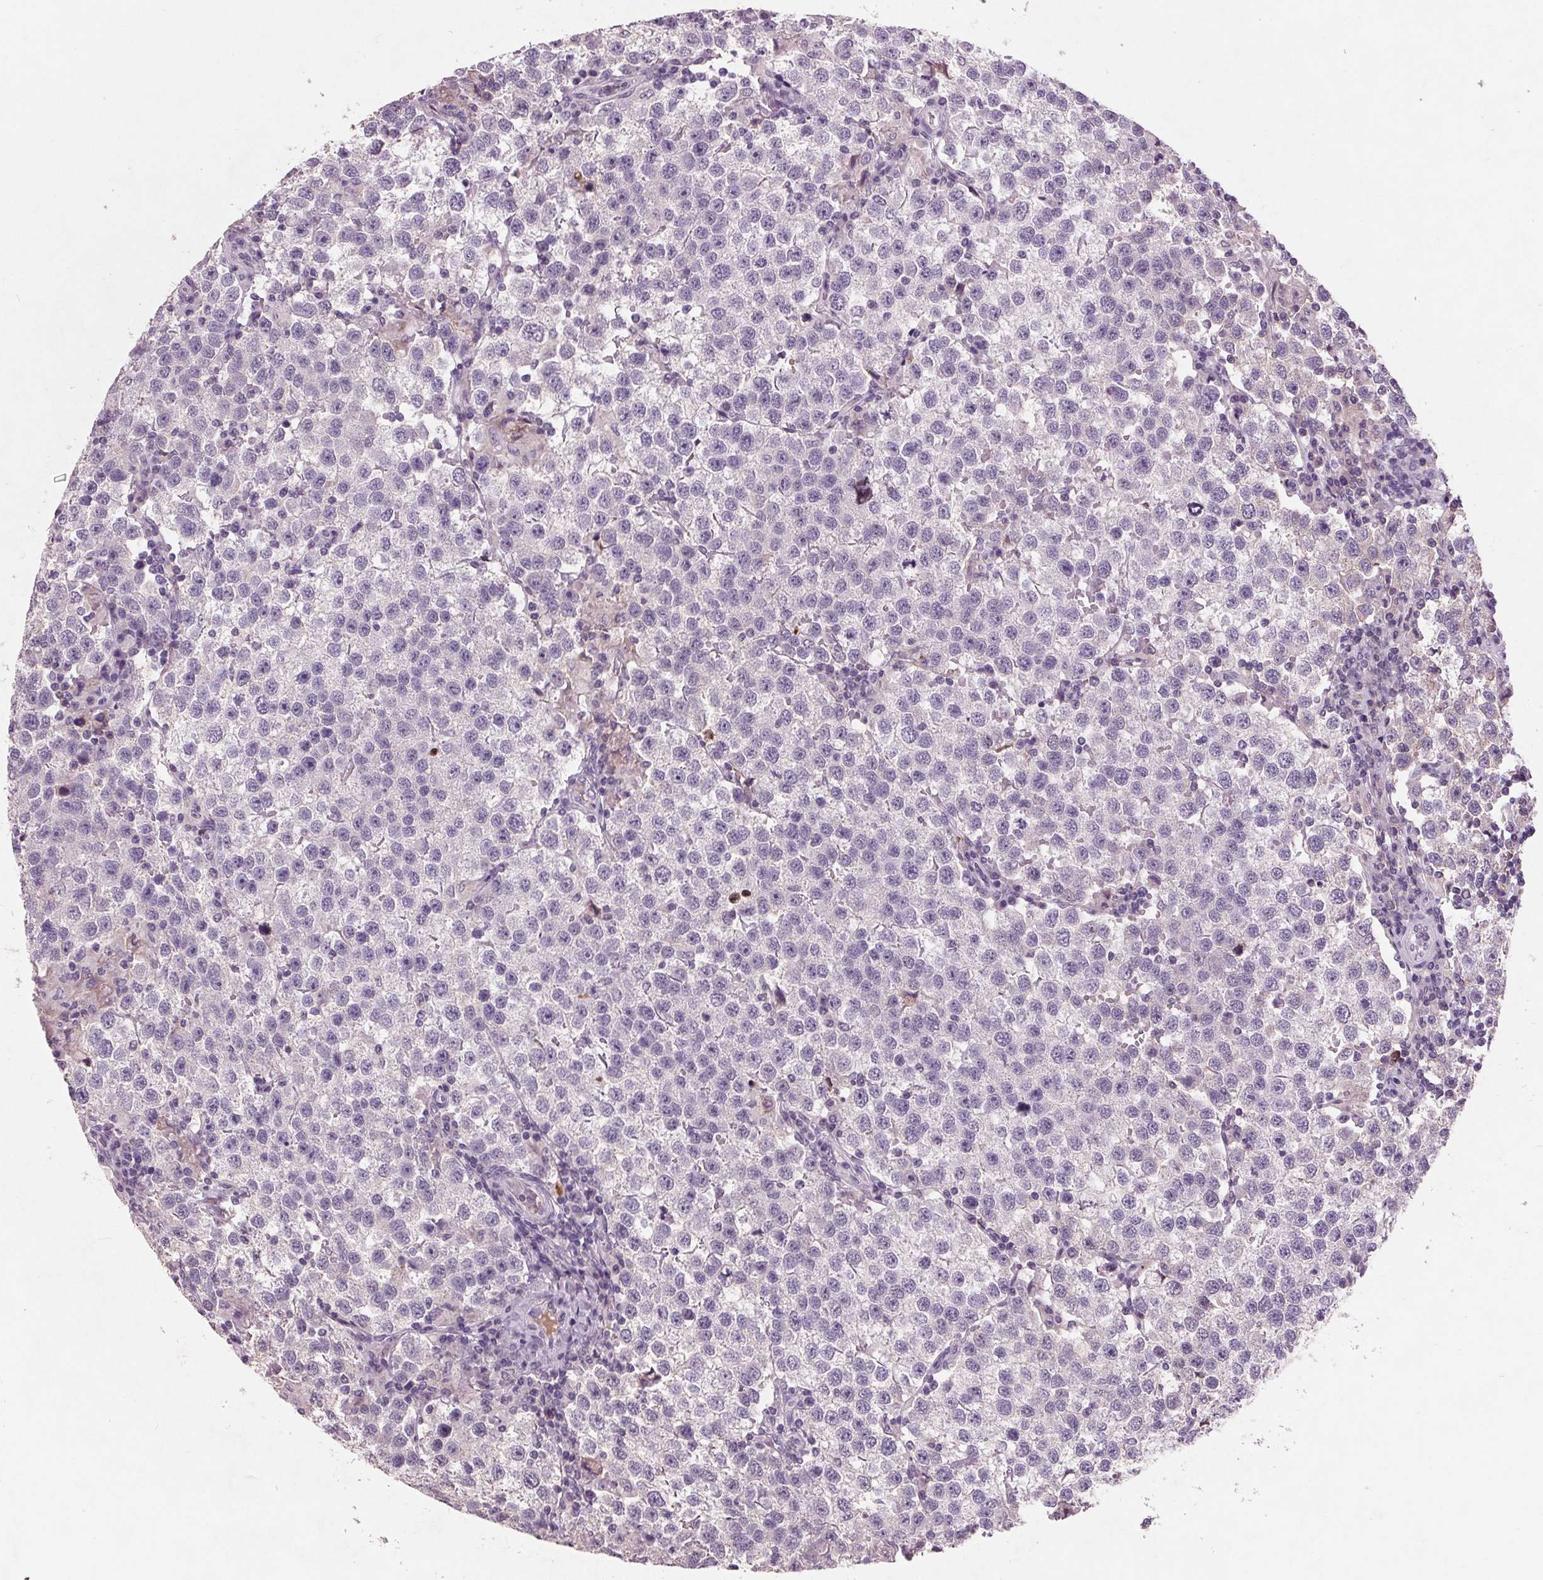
{"staining": {"intensity": "negative", "quantity": "none", "location": "none"}, "tissue": "testis cancer", "cell_type": "Tumor cells", "image_type": "cancer", "snomed": [{"axis": "morphology", "description": "Seminoma, NOS"}, {"axis": "topography", "description": "Testis"}], "caption": "An immunohistochemistry image of seminoma (testis) is shown. There is no staining in tumor cells of seminoma (testis). (Brightfield microscopy of DAB immunohistochemistry (IHC) at high magnification).", "gene": "C6", "patient": {"sex": "male", "age": 37}}